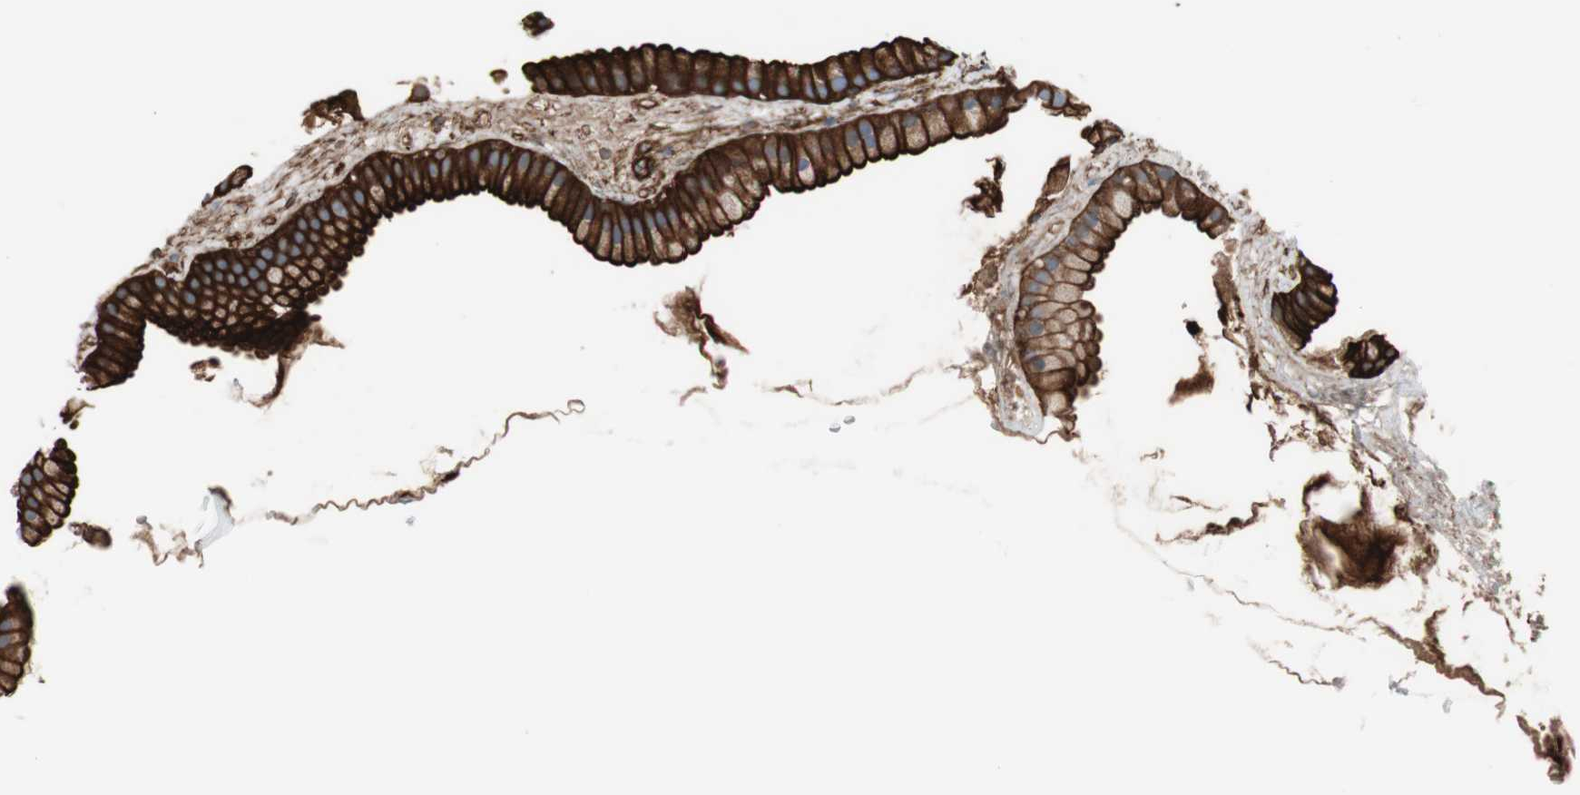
{"staining": {"intensity": "strong", "quantity": ">75%", "location": "cytoplasmic/membranous"}, "tissue": "gallbladder", "cell_type": "Glandular cells", "image_type": "normal", "snomed": [{"axis": "morphology", "description": "Normal tissue, NOS"}, {"axis": "topography", "description": "Gallbladder"}], "caption": "Gallbladder stained with DAB (3,3'-diaminobenzidine) immunohistochemistry (IHC) reveals high levels of strong cytoplasmic/membranous expression in about >75% of glandular cells.", "gene": "TCTA", "patient": {"sex": "female", "age": 64}}